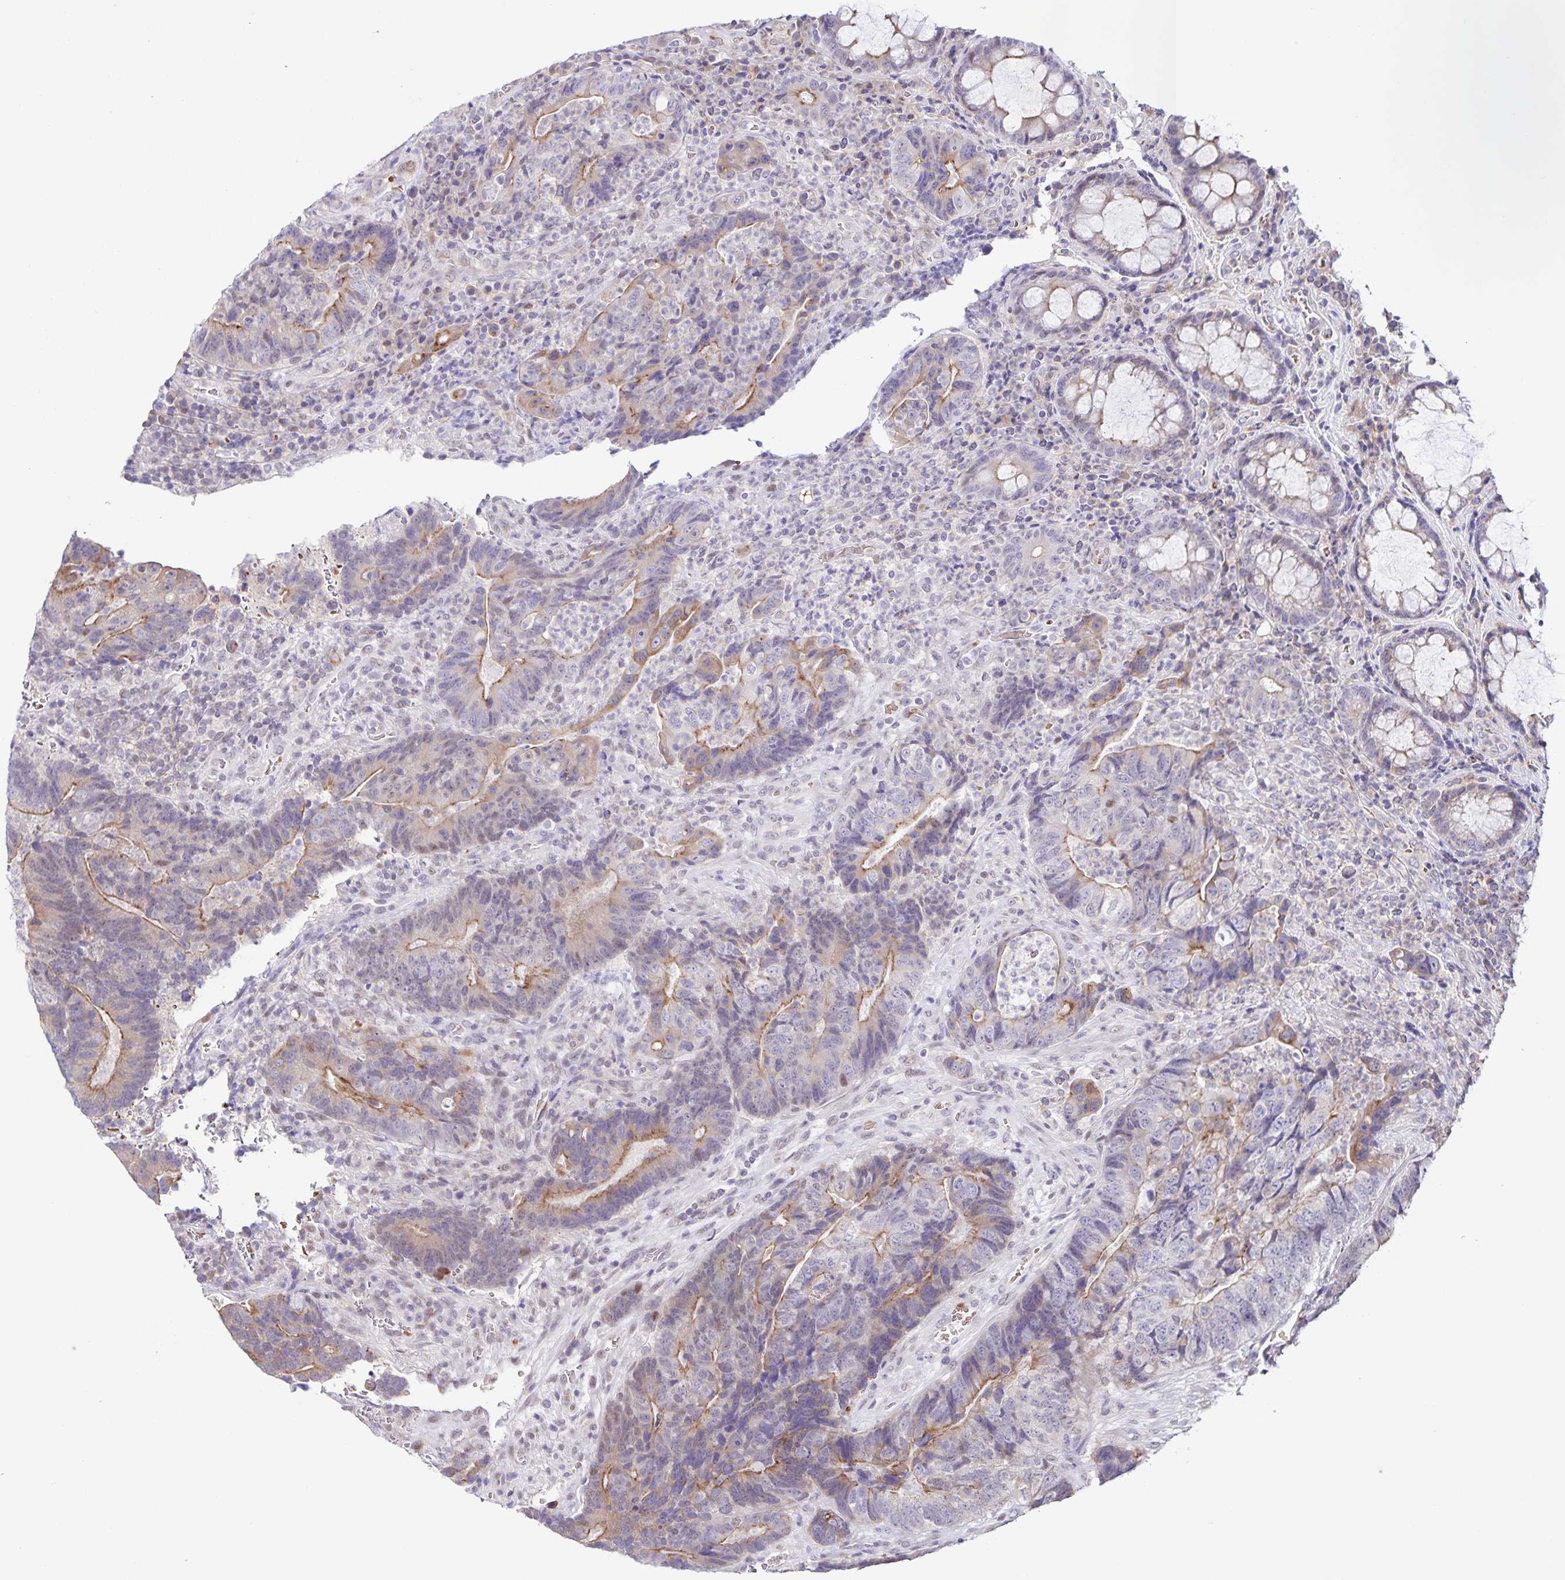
{"staining": {"intensity": "weak", "quantity": "25%-75%", "location": "cytoplasmic/membranous"}, "tissue": "colorectal cancer", "cell_type": "Tumor cells", "image_type": "cancer", "snomed": [{"axis": "morphology", "description": "Normal tissue, NOS"}, {"axis": "morphology", "description": "Adenocarcinoma, NOS"}, {"axis": "topography", "description": "Colon"}], "caption": "Adenocarcinoma (colorectal) stained for a protein (brown) reveals weak cytoplasmic/membranous positive staining in approximately 25%-75% of tumor cells.", "gene": "STPG4", "patient": {"sex": "female", "age": 48}}